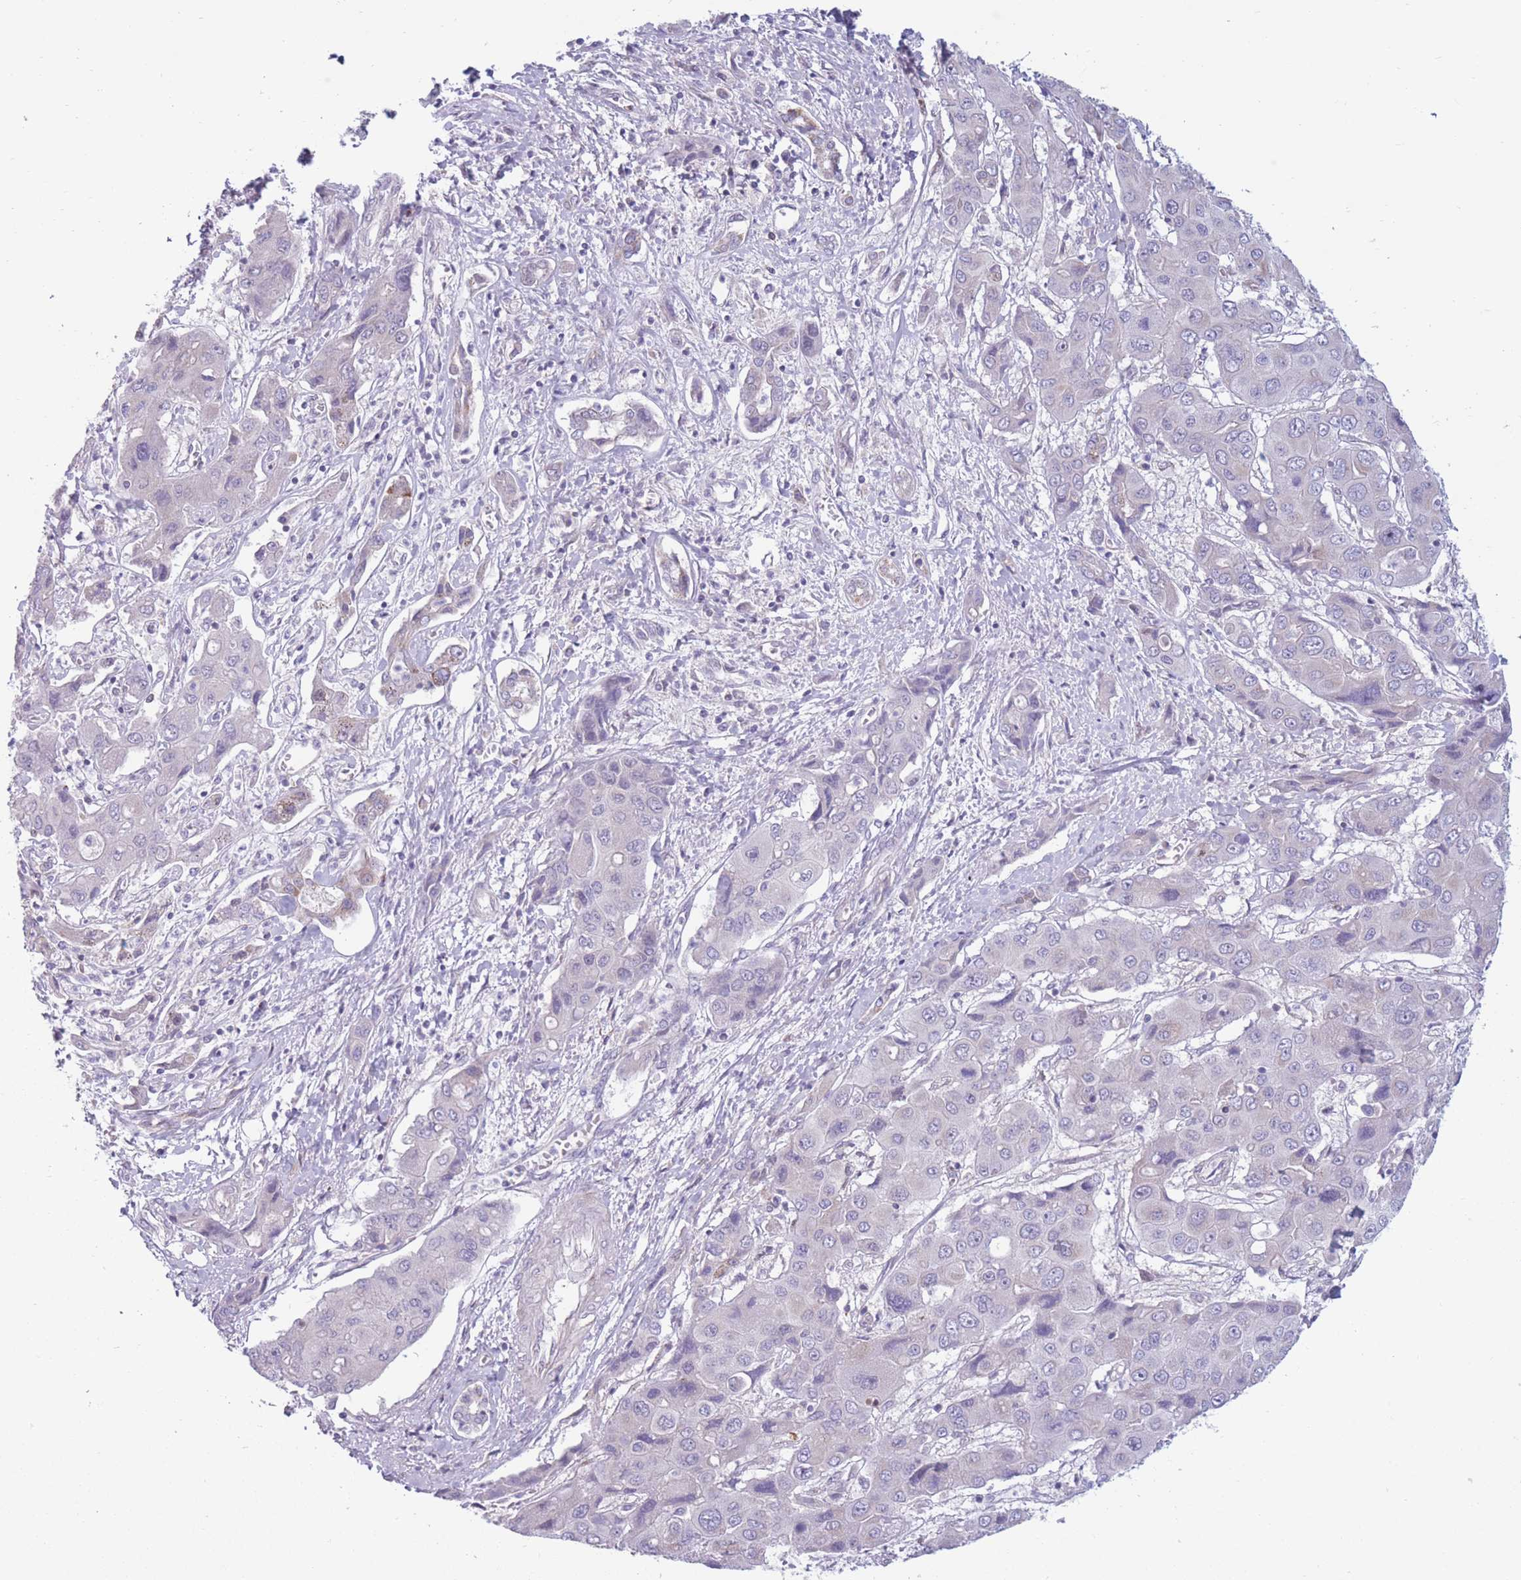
{"staining": {"intensity": "negative", "quantity": "none", "location": "none"}, "tissue": "liver cancer", "cell_type": "Tumor cells", "image_type": "cancer", "snomed": [{"axis": "morphology", "description": "Cholangiocarcinoma"}, {"axis": "topography", "description": "Liver"}], "caption": "High power microscopy micrograph of an immunohistochemistry (IHC) photomicrograph of liver cancer (cholangiocarcinoma), revealing no significant positivity in tumor cells.", "gene": "PDE4A", "patient": {"sex": "male", "age": 67}}